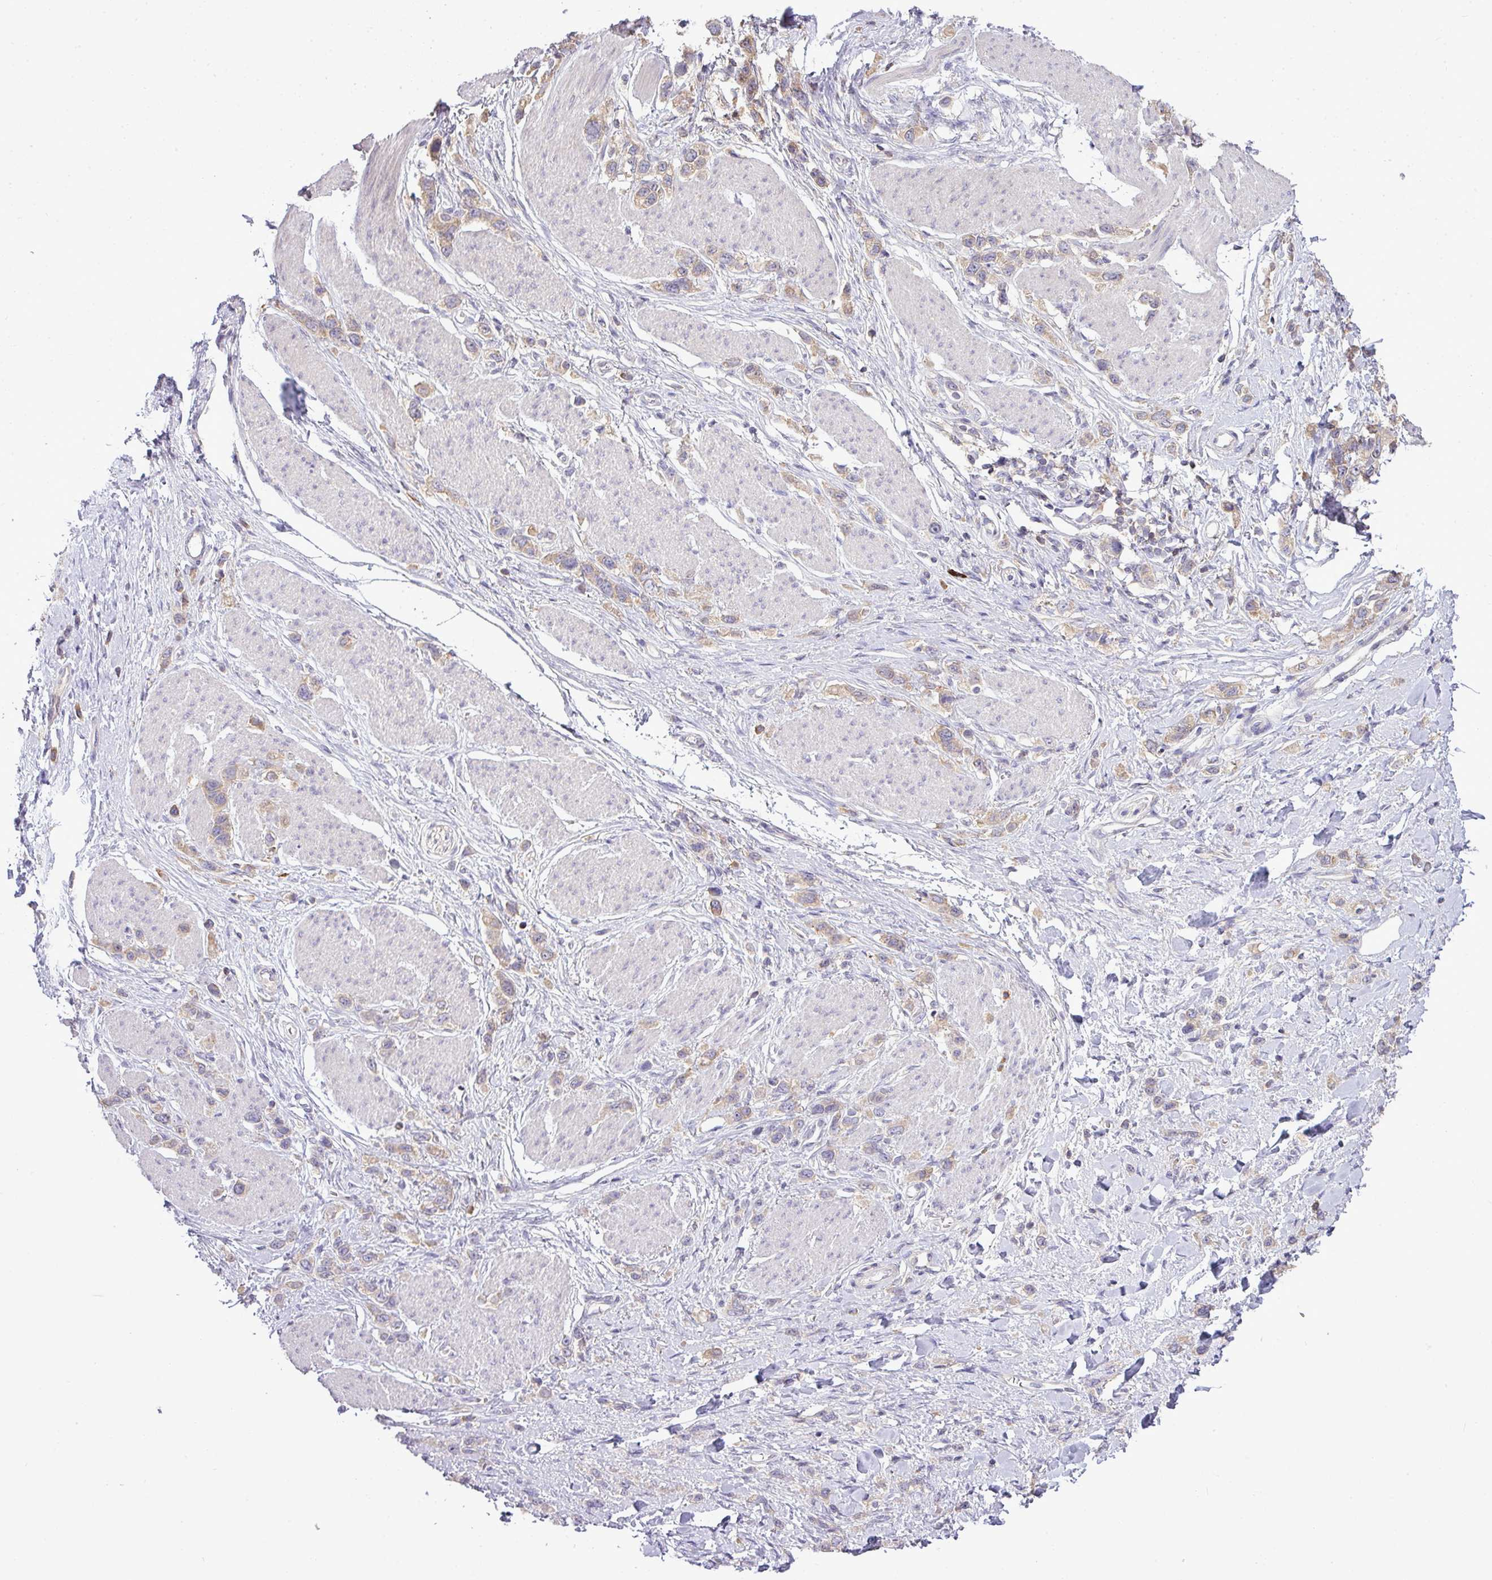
{"staining": {"intensity": "weak", "quantity": ">75%", "location": "cytoplasmic/membranous"}, "tissue": "stomach cancer", "cell_type": "Tumor cells", "image_type": "cancer", "snomed": [{"axis": "morphology", "description": "Adenocarcinoma, NOS"}, {"axis": "topography", "description": "Stomach"}], "caption": "Immunohistochemical staining of adenocarcinoma (stomach) shows low levels of weak cytoplasmic/membranous protein positivity in about >75% of tumor cells.", "gene": "STAT5A", "patient": {"sex": "female", "age": 65}}